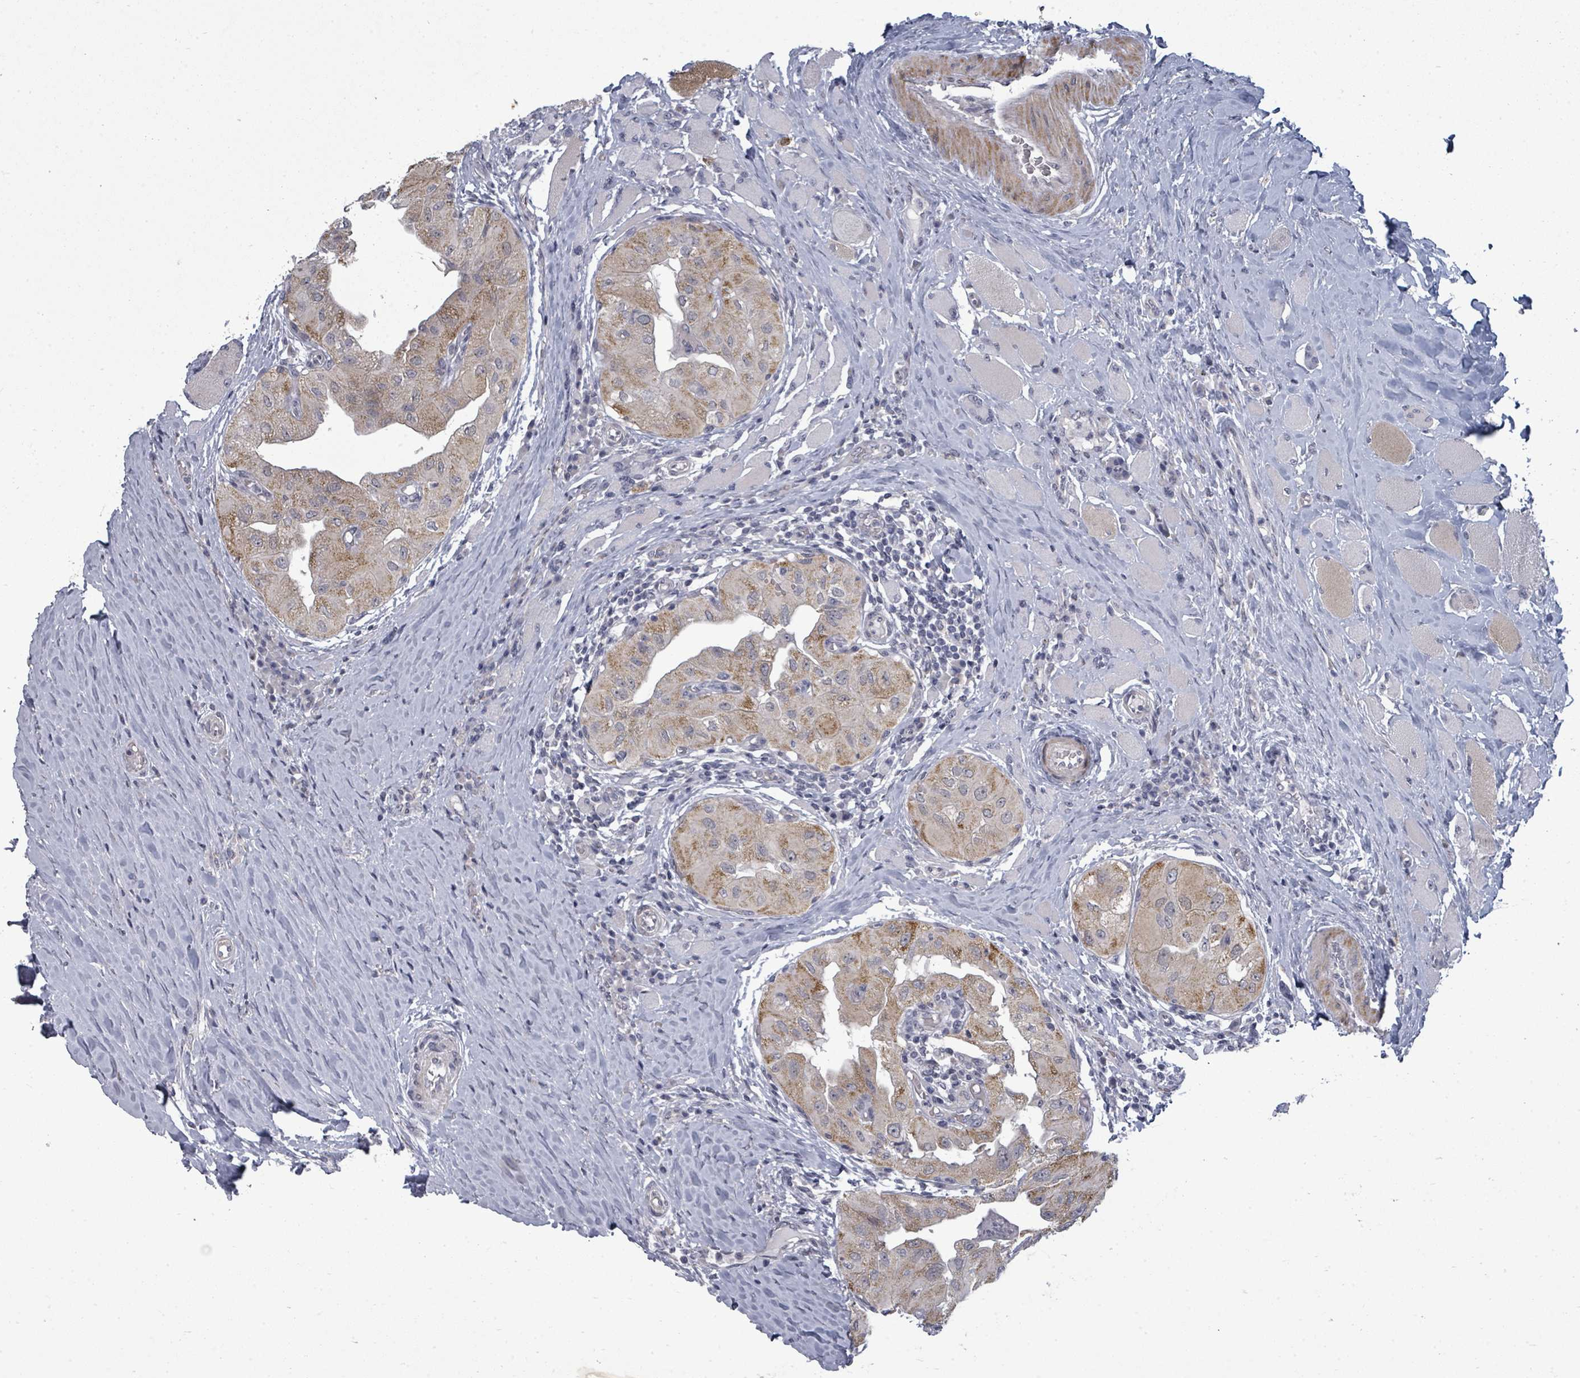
{"staining": {"intensity": "moderate", "quantity": "25%-75%", "location": "cytoplasmic/membranous"}, "tissue": "thyroid cancer", "cell_type": "Tumor cells", "image_type": "cancer", "snomed": [{"axis": "morphology", "description": "Papillary adenocarcinoma, NOS"}, {"axis": "topography", "description": "Thyroid gland"}], "caption": "Protein analysis of thyroid papillary adenocarcinoma tissue shows moderate cytoplasmic/membranous expression in approximately 25%-75% of tumor cells. The staining is performed using DAB (3,3'-diaminobenzidine) brown chromogen to label protein expression. The nuclei are counter-stained blue using hematoxylin.", "gene": "PTPN20", "patient": {"sex": "female", "age": 59}}